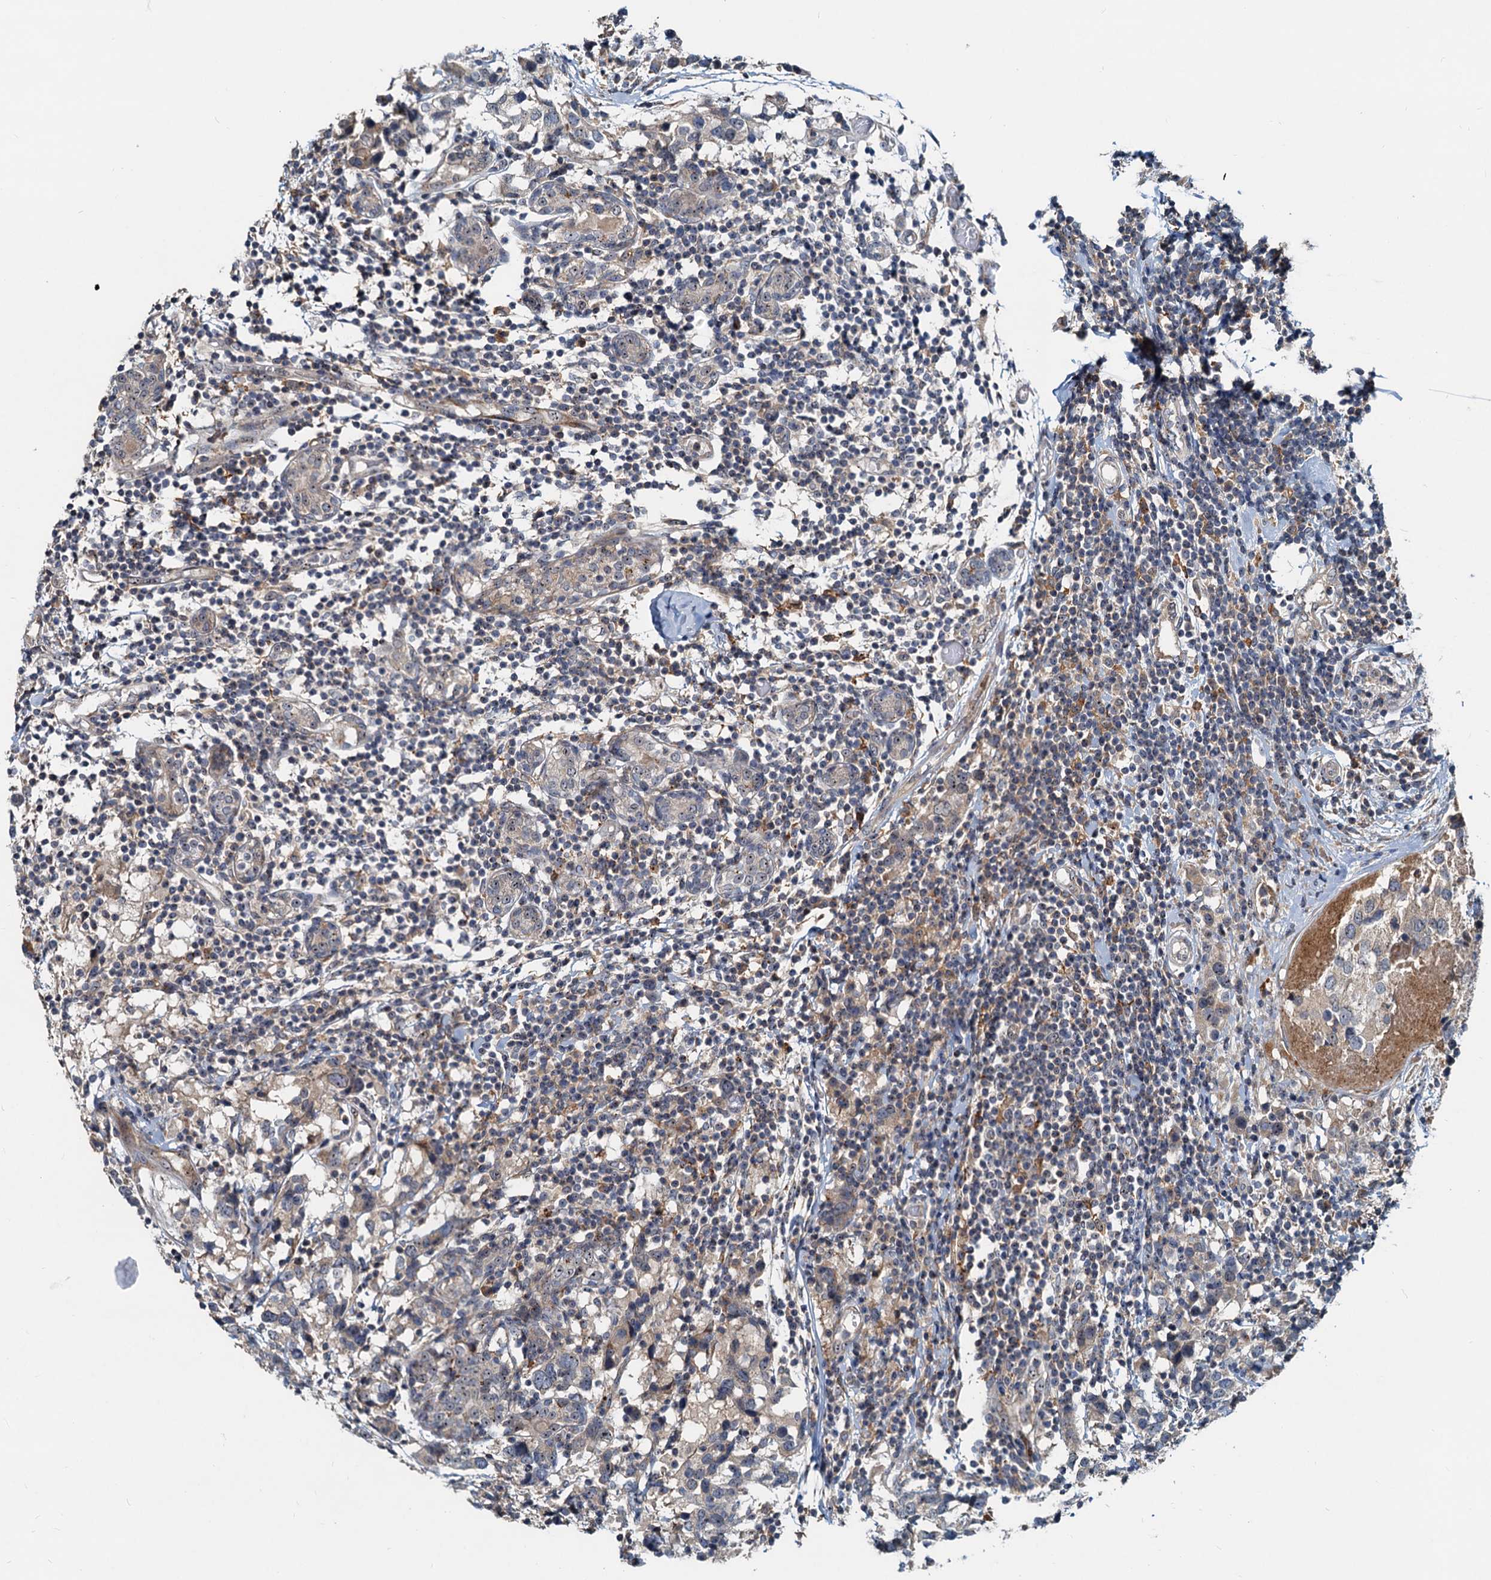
{"staining": {"intensity": "negative", "quantity": "none", "location": "none"}, "tissue": "breast cancer", "cell_type": "Tumor cells", "image_type": "cancer", "snomed": [{"axis": "morphology", "description": "Lobular carcinoma"}, {"axis": "topography", "description": "Breast"}], "caption": "High magnification brightfield microscopy of breast cancer (lobular carcinoma) stained with DAB (3,3'-diaminobenzidine) (brown) and counterstained with hematoxylin (blue): tumor cells show no significant positivity.", "gene": "RGS7BP", "patient": {"sex": "female", "age": 59}}